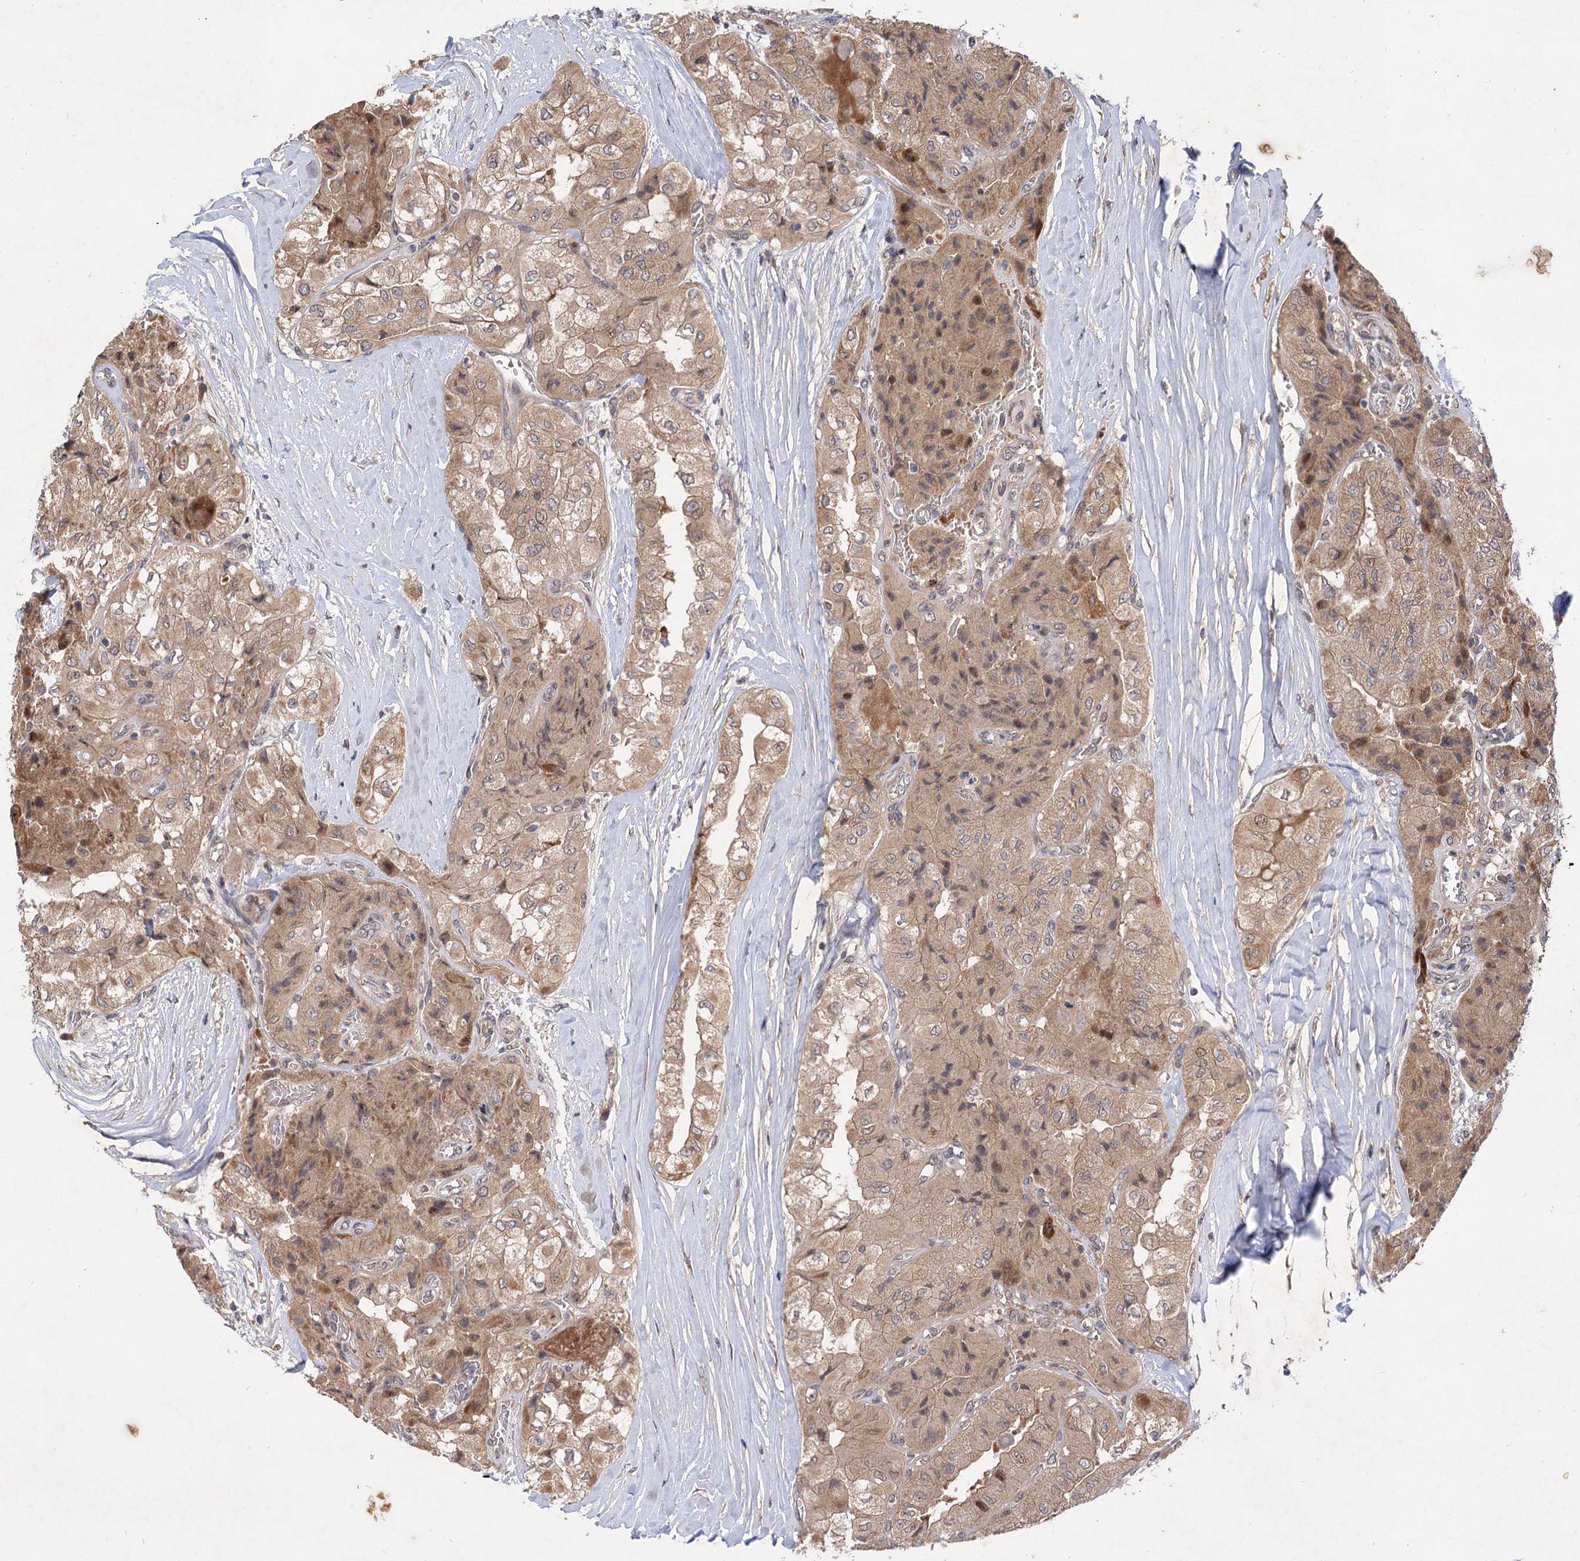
{"staining": {"intensity": "moderate", "quantity": ">75%", "location": "cytoplasmic/membranous"}, "tissue": "thyroid cancer", "cell_type": "Tumor cells", "image_type": "cancer", "snomed": [{"axis": "morphology", "description": "Papillary adenocarcinoma, NOS"}, {"axis": "topography", "description": "Thyroid gland"}], "caption": "Immunohistochemistry (IHC) photomicrograph of human papillary adenocarcinoma (thyroid) stained for a protein (brown), which shows medium levels of moderate cytoplasmic/membranous expression in approximately >75% of tumor cells.", "gene": "FBXW8", "patient": {"sex": "female", "age": 59}}